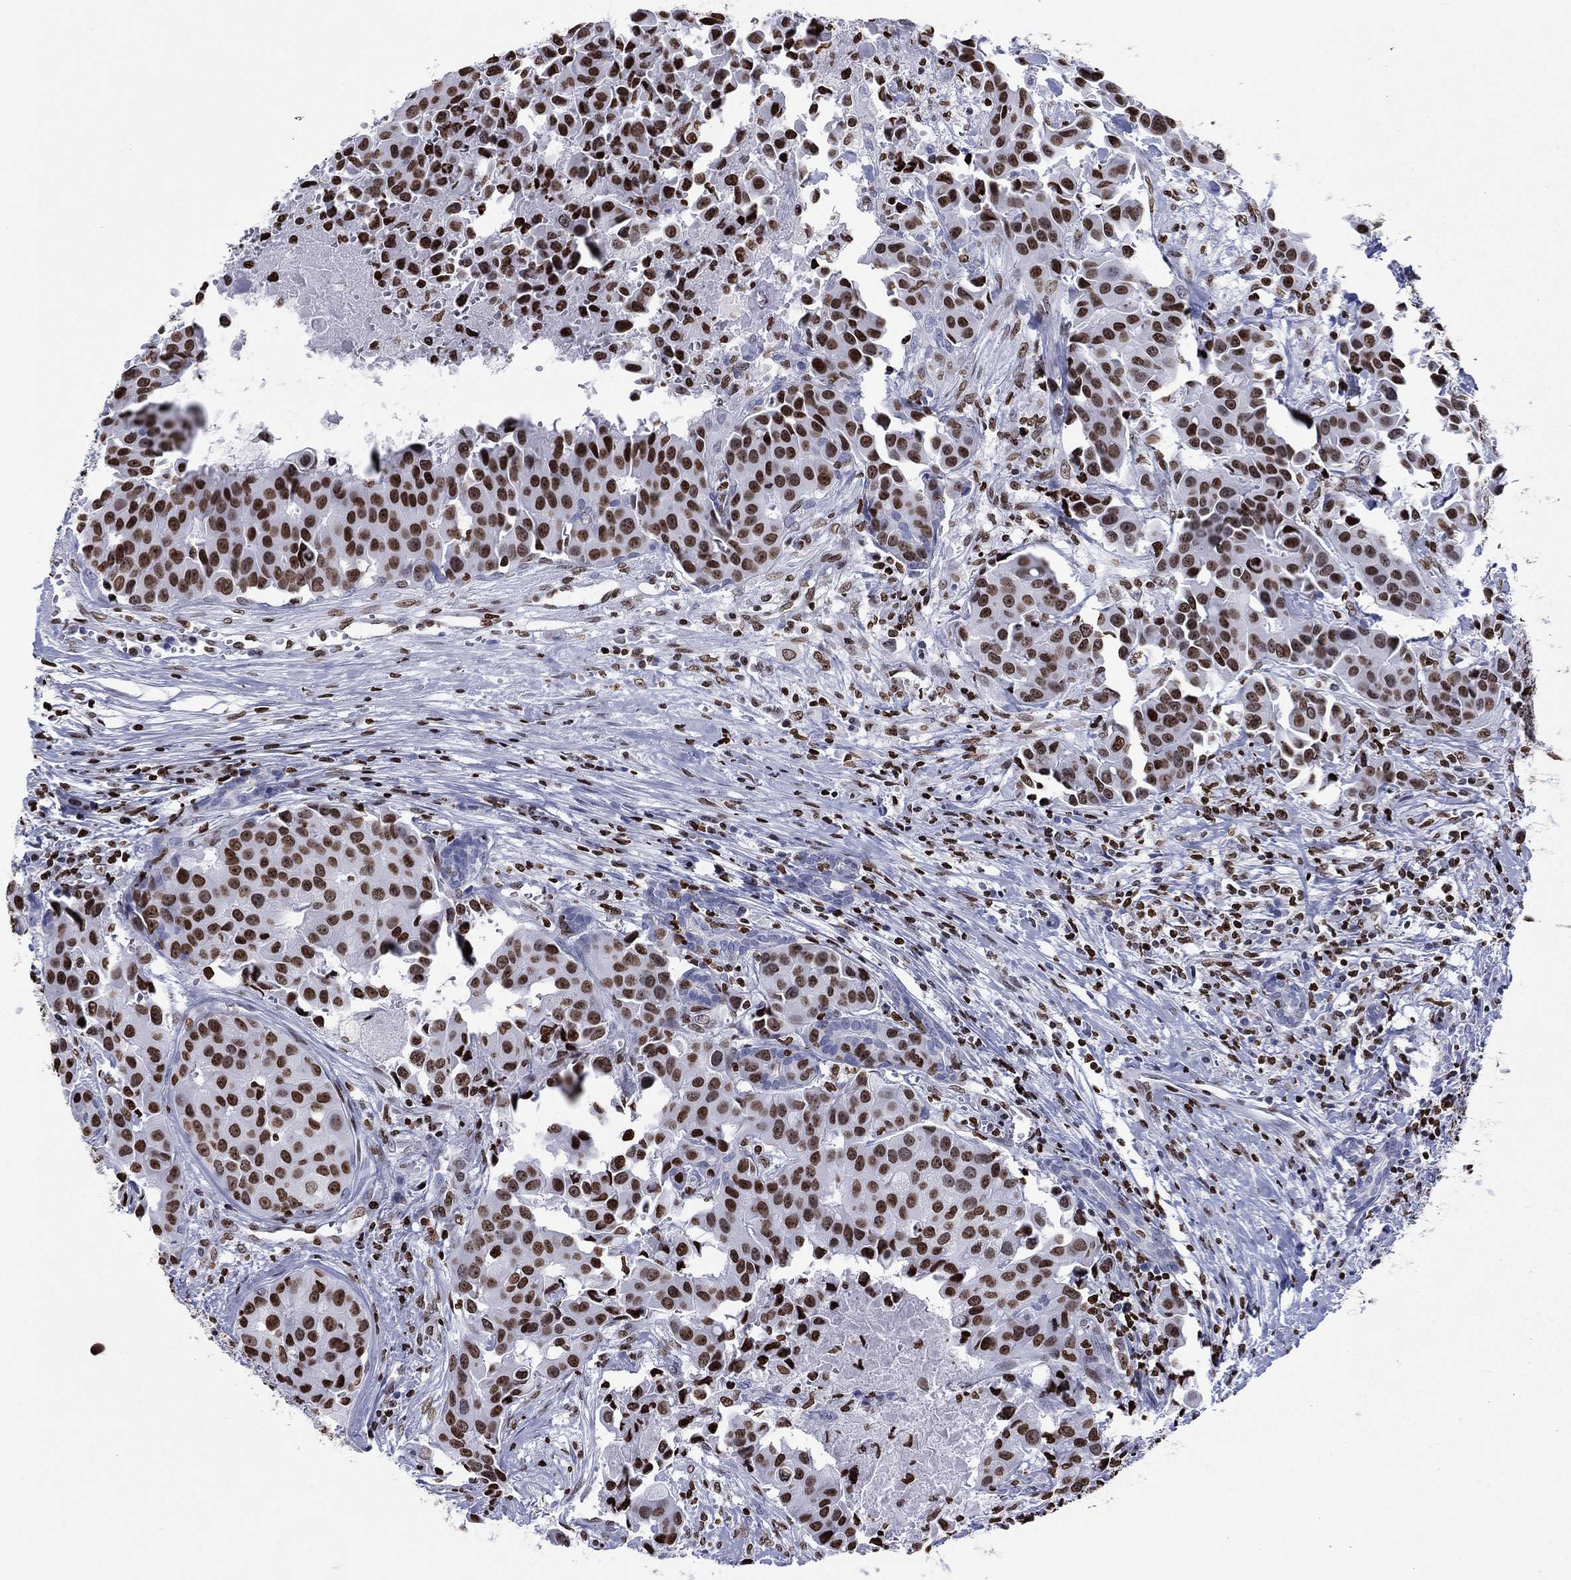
{"staining": {"intensity": "strong", "quantity": "25%-75%", "location": "nuclear"}, "tissue": "head and neck cancer", "cell_type": "Tumor cells", "image_type": "cancer", "snomed": [{"axis": "morphology", "description": "Adenocarcinoma, NOS"}, {"axis": "topography", "description": "Head-Neck"}], "caption": "Head and neck adenocarcinoma tissue displays strong nuclear positivity in approximately 25%-75% of tumor cells The protein of interest is shown in brown color, while the nuclei are stained blue.", "gene": "H1-5", "patient": {"sex": "male", "age": 76}}